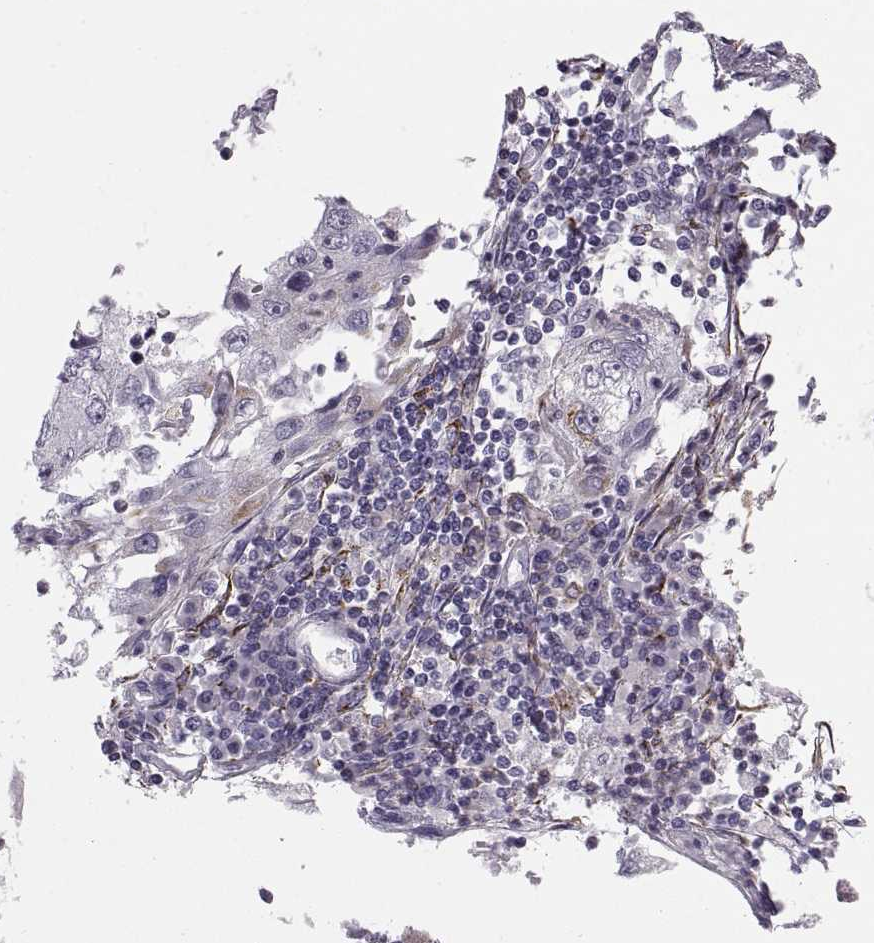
{"staining": {"intensity": "negative", "quantity": "none", "location": "none"}, "tissue": "cervical cancer", "cell_type": "Tumor cells", "image_type": "cancer", "snomed": [{"axis": "morphology", "description": "Squamous cell carcinoma, NOS"}, {"axis": "topography", "description": "Cervix"}], "caption": "Immunohistochemistry (IHC) micrograph of neoplastic tissue: squamous cell carcinoma (cervical) stained with DAB reveals no significant protein staining in tumor cells.", "gene": "COL9A3", "patient": {"sex": "female", "age": 36}}